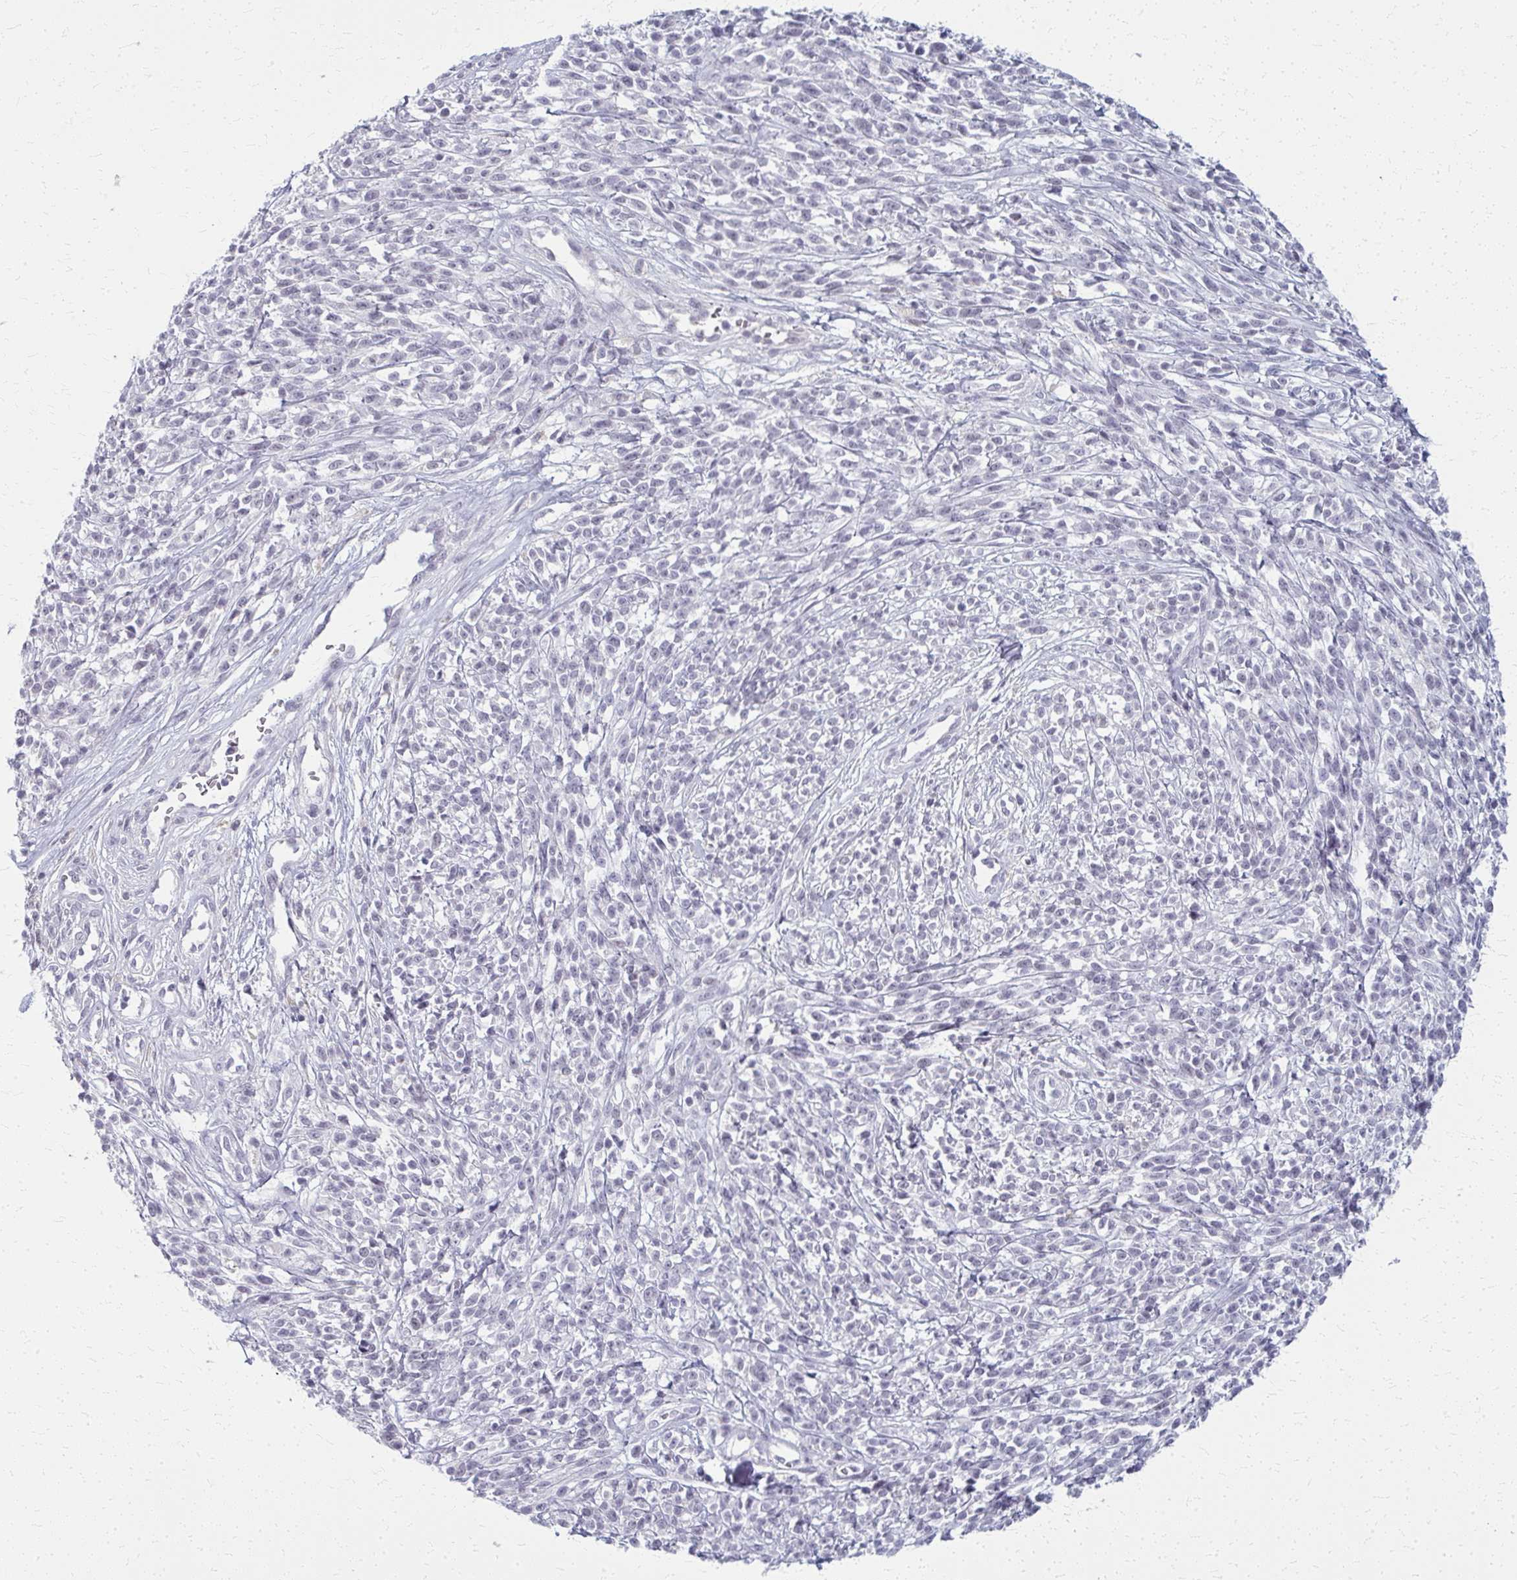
{"staining": {"intensity": "negative", "quantity": "none", "location": "none"}, "tissue": "melanoma", "cell_type": "Tumor cells", "image_type": "cancer", "snomed": [{"axis": "morphology", "description": "Malignant melanoma, NOS"}, {"axis": "topography", "description": "Skin"}, {"axis": "topography", "description": "Skin of trunk"}], "caption": "DAB immunohistochemical staining of human melanoma exhibits no significant expression in tumor cells.", "gene": "CASQ2", "patient": {"sex": "male", "age": 74}}